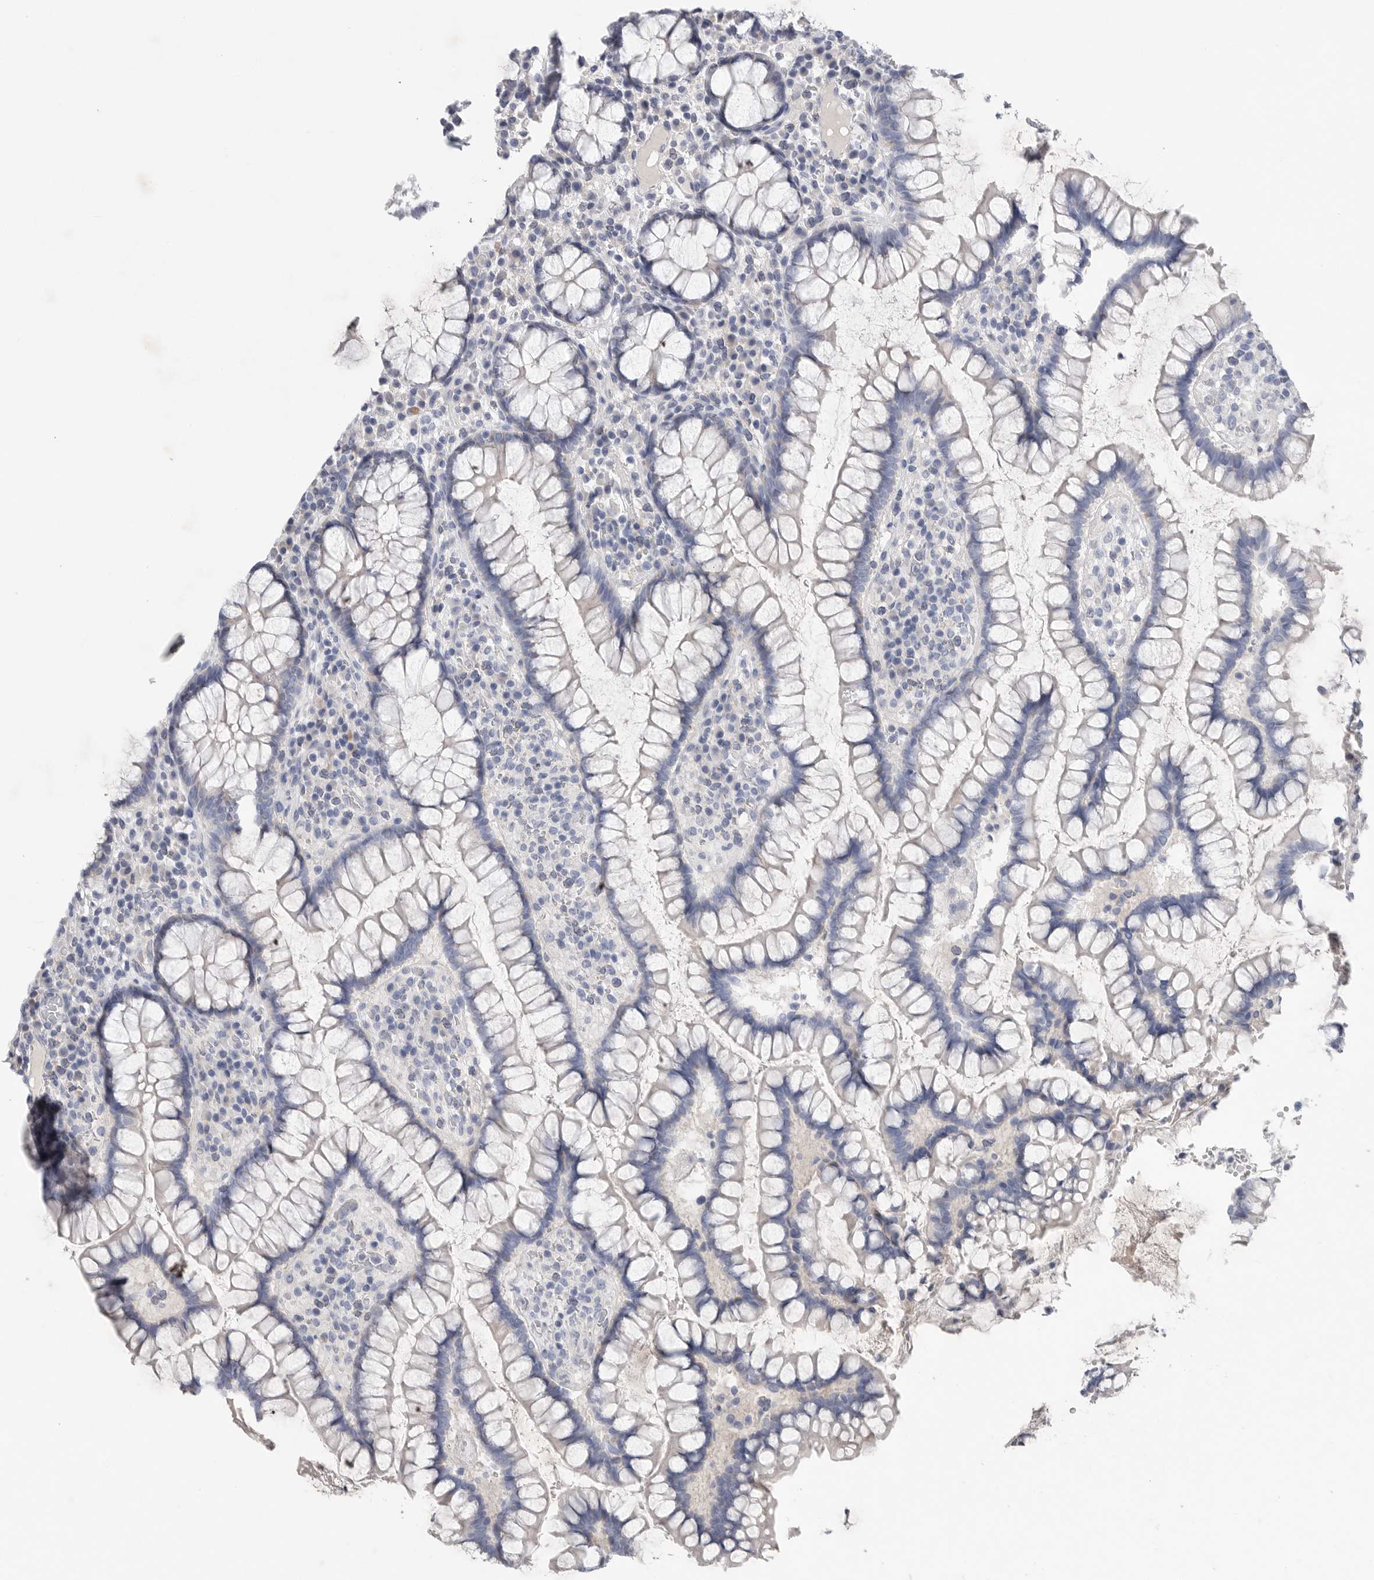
{"staining": {"intensity": "negative", "quantity": "none", "location": "none"}, "tissue": "colon", "cell_type": "Endothelial cells", "image_type": "normal", "snomed": [{"axis": "morphology", "description": "Normal tissue, NOS"}, {"axis": "topography", "description": "Colon"}], "caption": "Immunohistochemical staining of benign colon shows no significant expression in endothelial cells. The staining is performed using DAB (3,3'-diaminobenzidine) brown chromogen with nuclei counter-stained in using hematoxylin.", "gene": "CAMK2B", "patient": {"sex": "female", "age": 79}}